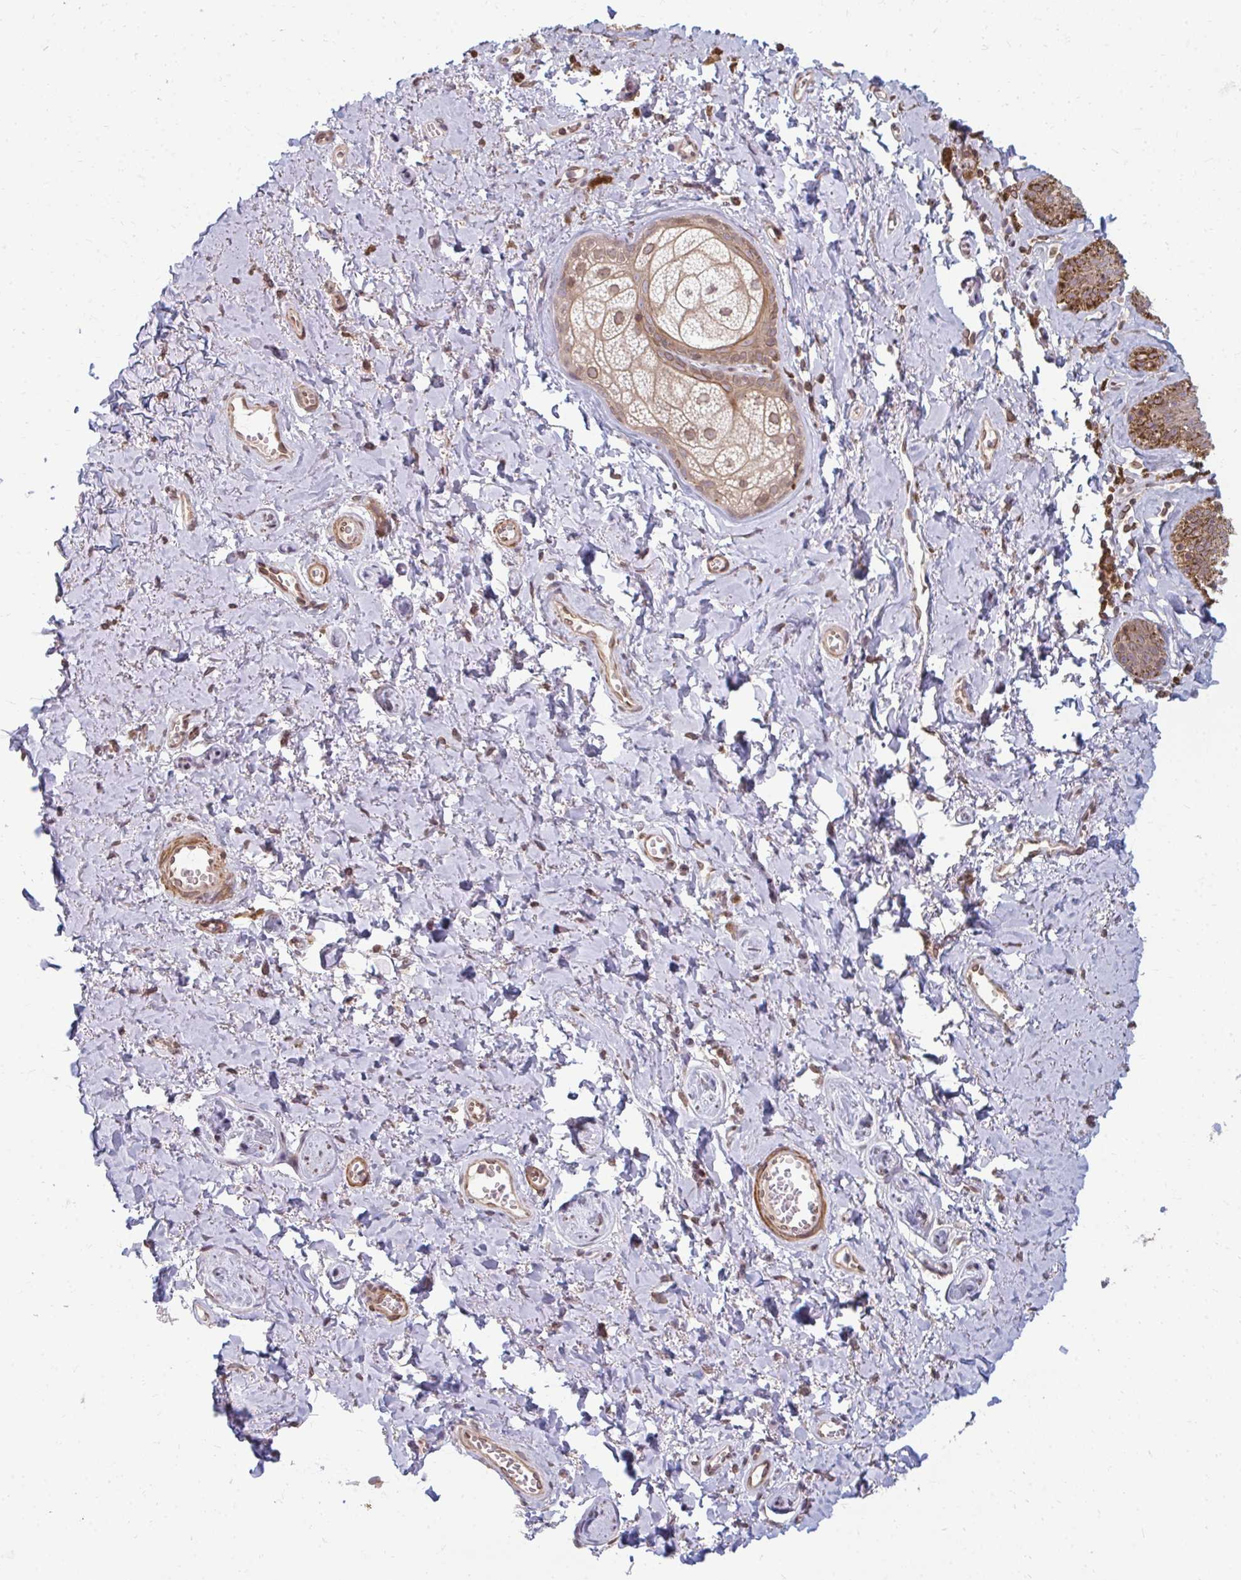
{"staining": {"intensity": "moderate", "quantity": "25%-75%", "location": "cytoplasmic/membranous"}, "tissue": "skin", "cell_type": "Epidermal cells", "image_type": "normal", "snomed": [{"axis": "morphology", "description": "Normal tissue, NOS"}, {"axis": "topography", "description": "Vulva"}, {"axis": "topography", "description": "Peripheral nerve tissue"}], "caption": "Protein staining of normal skin demonstrates moderate cytoplasmic/membranous expression in approximately 25%-75% of epidermal cells.", "gene": "GPC5", "patient": {"sex": "female", "age": 66}}